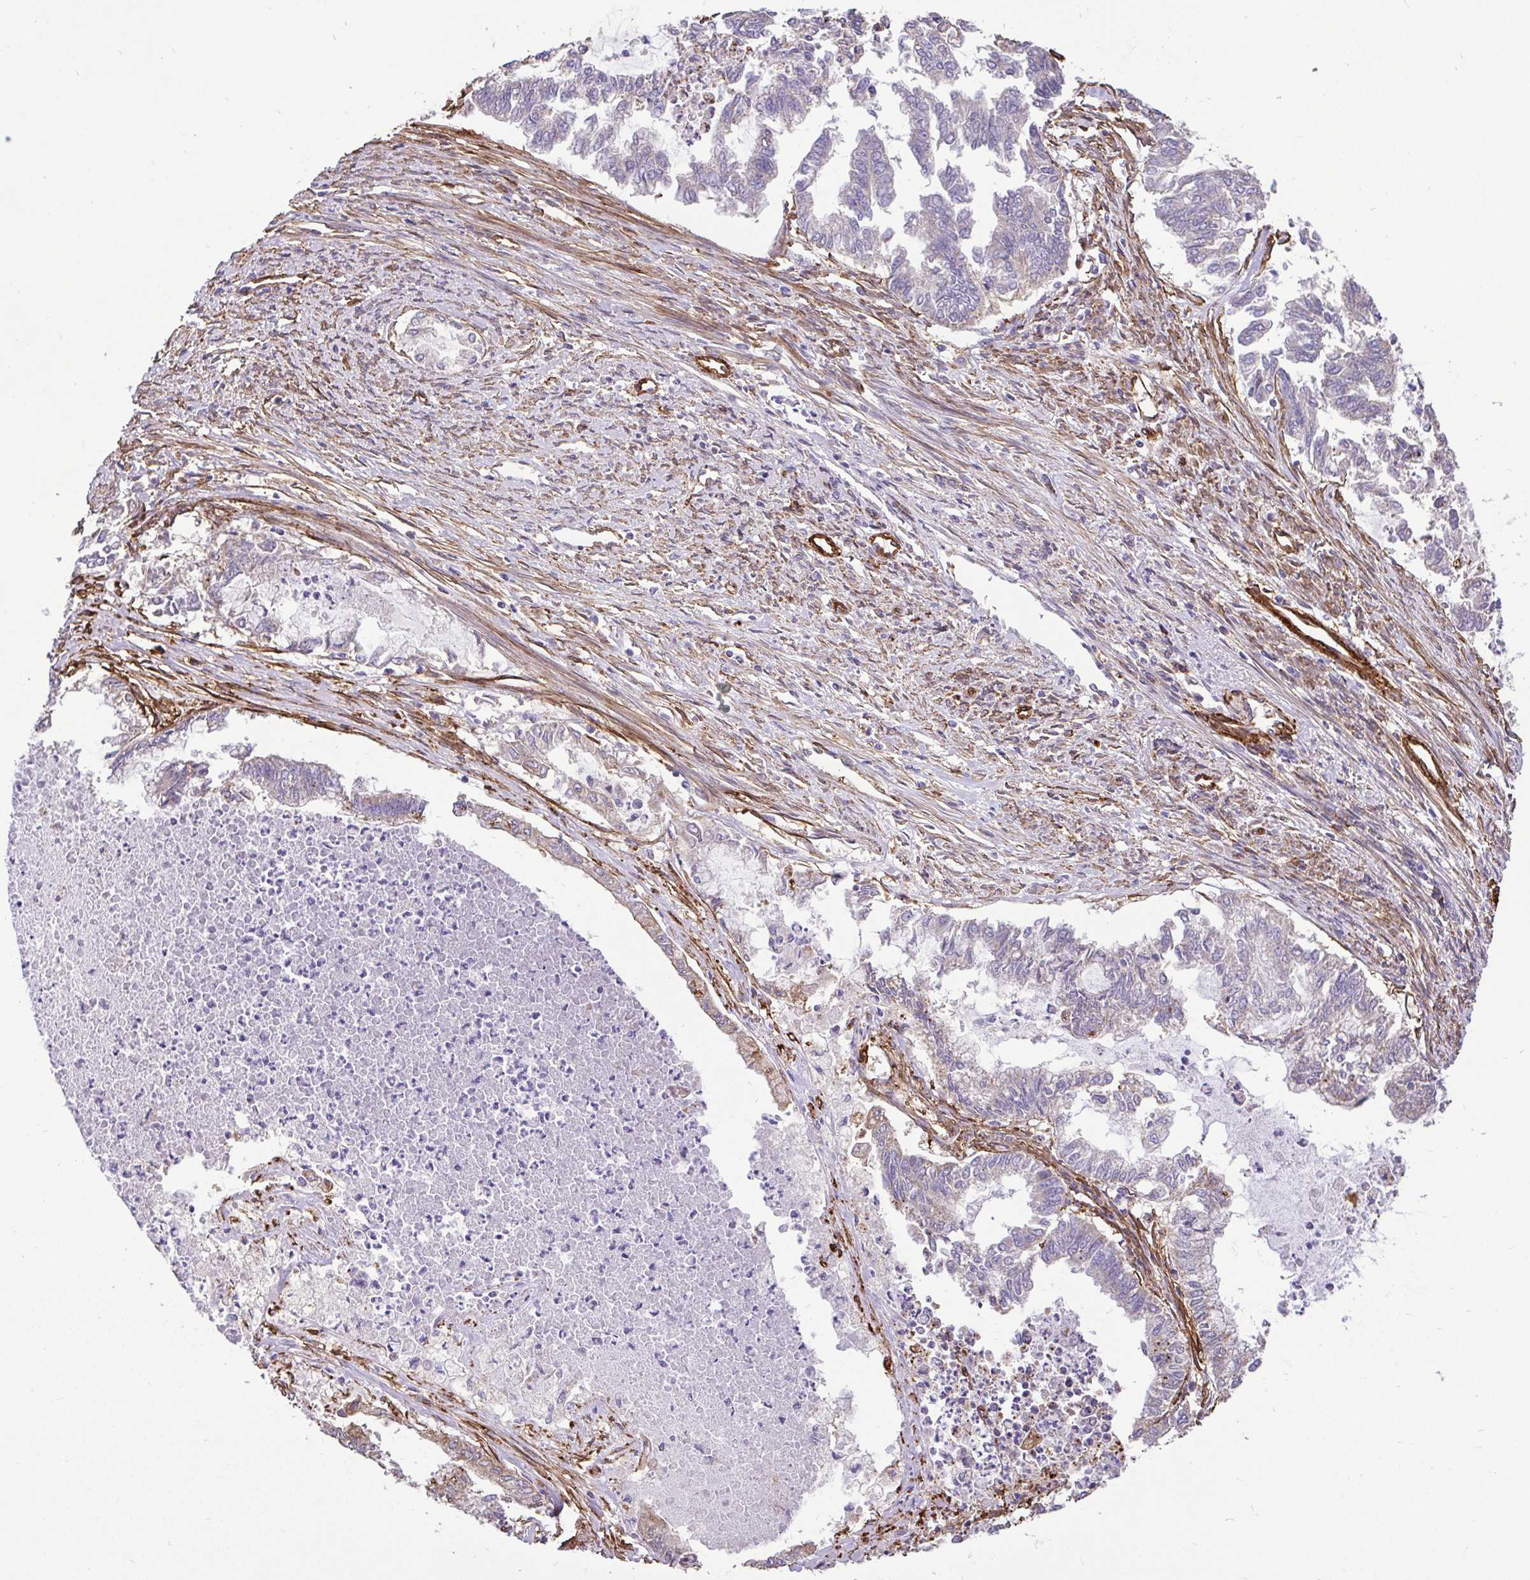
{"staining": {"intensity": "weak", "quantity": "25%-75%", "location": "cytoplasmic/membranous"}, "tissue": "endometrial cancer", "cell_type": "Tumor cells", "image_type": "cancer", "snomed": [{"axis": "morphology", "description": "Adenocarcinoma, NOS"}, {"axis": "topography", "description": "Endometrium"}], "caption": "The image exhibits staining of adenocarcinoma (endometrial), revealing weak cytoplasmic/membranous protein staining (brown color) within tumor cells.", "gene": "PTPRK", "patient": {"sex": "female", "age": 79}}